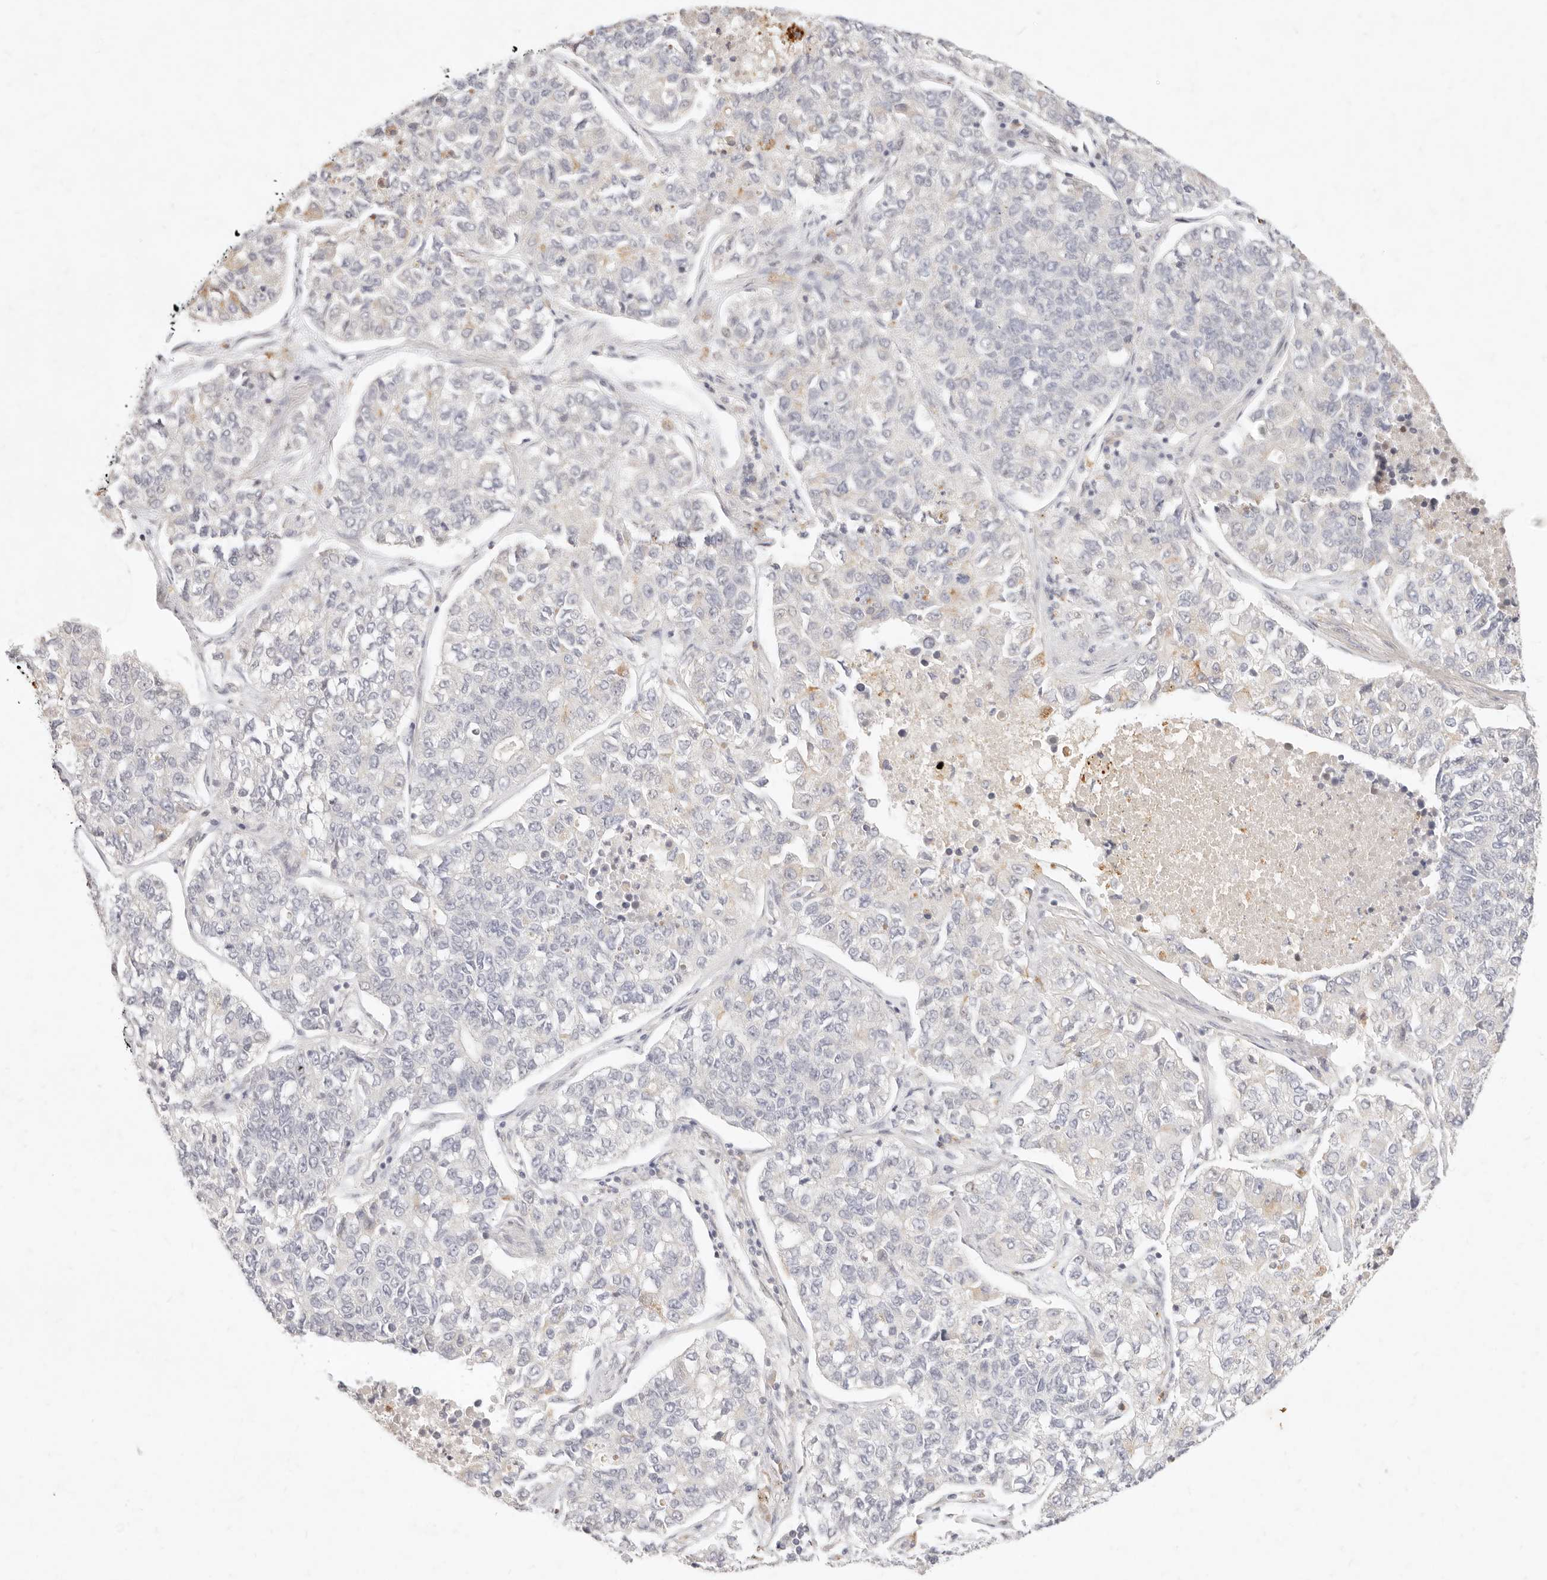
{"staining": {"intensity": "negative", "quantity": "none", "location": "none"}, "tissue": "lung cancer", "cell_type": "Tumor cells", "image_type": "cancer", "snomed": [{"axis": "morphology", "description": "Adenocarcinoma, NOS"}, {"axis": "topography", "description": "Lung"}], "caption": "The histopathology image exhibits no significant expression in tumor cells of lung cancer.", "gene": "ASCL3", "patient": {"sex": "male", "age": 49}}